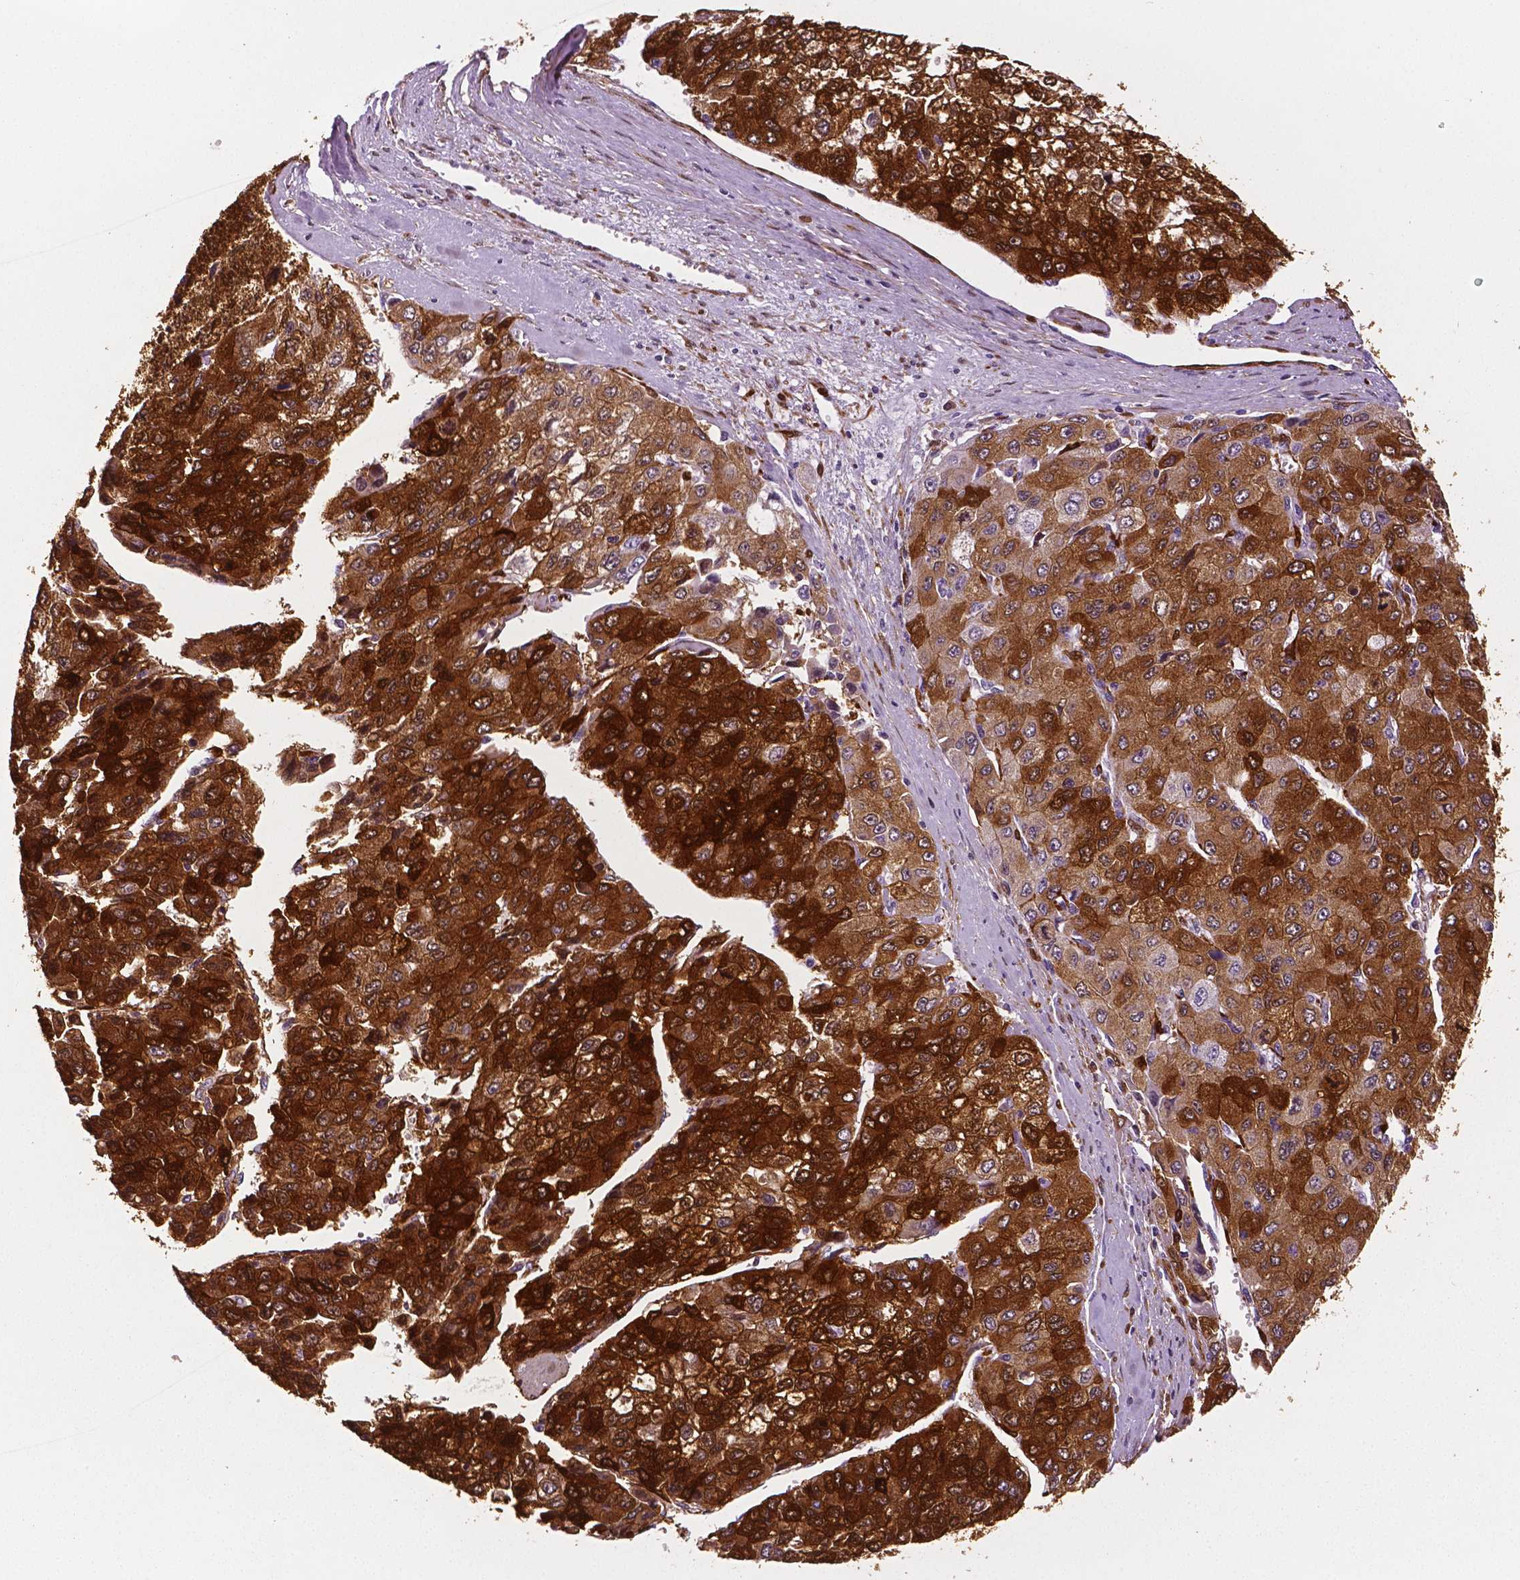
{"staining": {"intensity": "strong", "quantity": ">75%", "location": "cytoplasmic/membranous"}, "tissue": "liver cancer", "cell_type": "Tumor cells", "image_type": "cancer", "snomed": [{"axis": "morphology", "description": "Carcinoma, Hepatocellular, NOS"}, {"axis": "topography", "description": "Liver"}], "caption": "Human liver hepatocellular carcinoma stained for a protein (brown) demonstrates strong cytoplasmic/membranous positive expression in approximately >75% of tumor cells.", "gene": "PHGDH", "patient": {"sex": "female", "age": 66}}